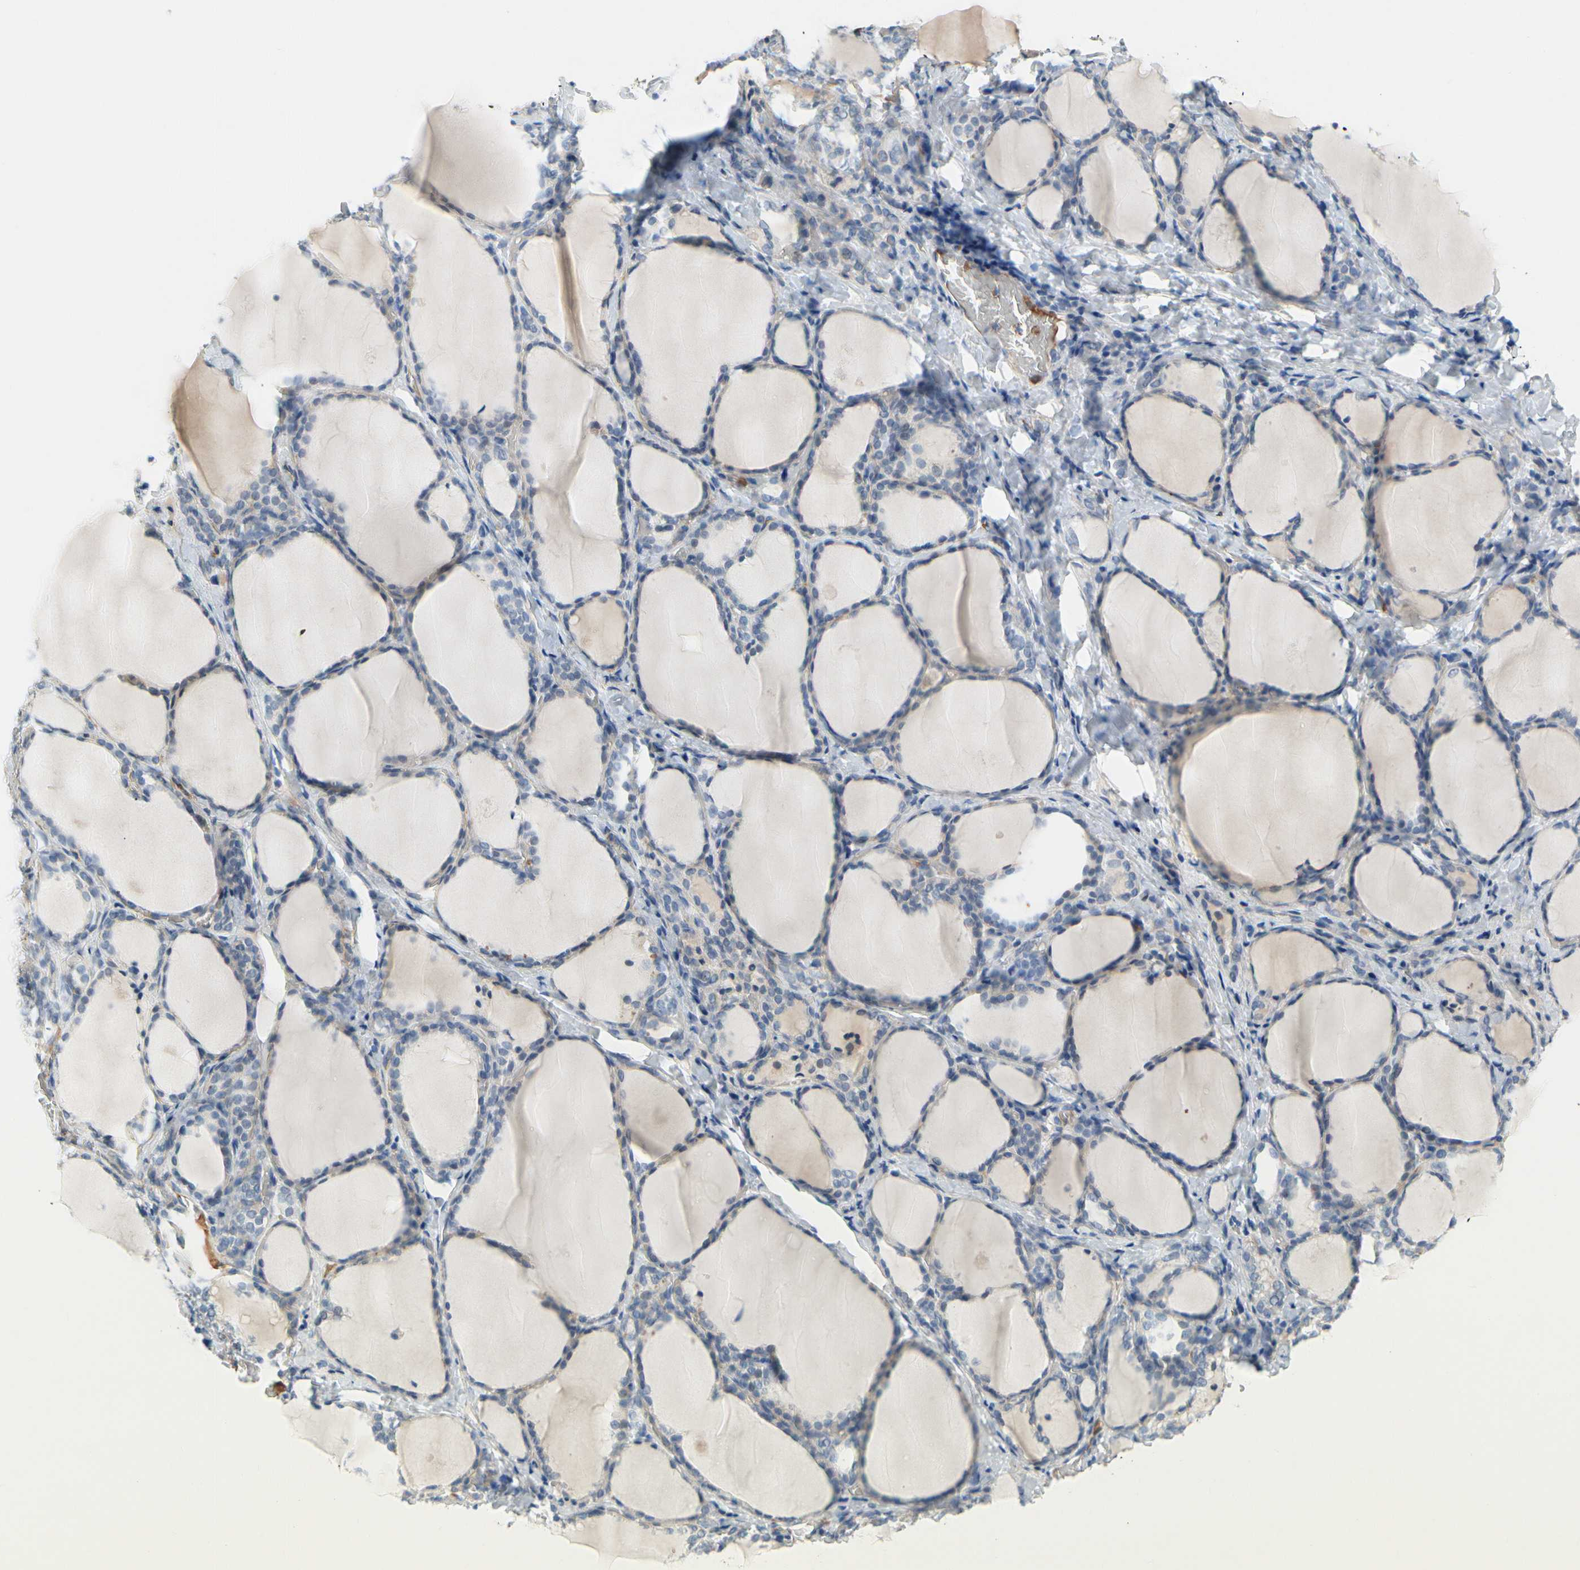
{"staining": {"intensity": "moderate", "quantity": "<25%", "location": "cytoplasmic/membranous"}, "tissue": "thyroid gland", "cell_type": "Glandular cells", "image_type": "normal", "snomed": [{"axis": "morphology", "description": "Normal tissue, NOS"}, {"axis": "morphology", "description": "Papillary adenocarcinoma, NOS"}, {"axis": "topography", "description": "Thyroid gland"}], "caption": "Protein expression analysis of unremarkable human thyroid gland reveals moderate cytoplasmic/membranous expression in about <25% of glandular cells. Immunohistochemistry (ihc) stains the protein of interest in brown and the nuclei are stained blue.", "gene": "CNDP1", "patient": {"sex": "female", "age": 30}}